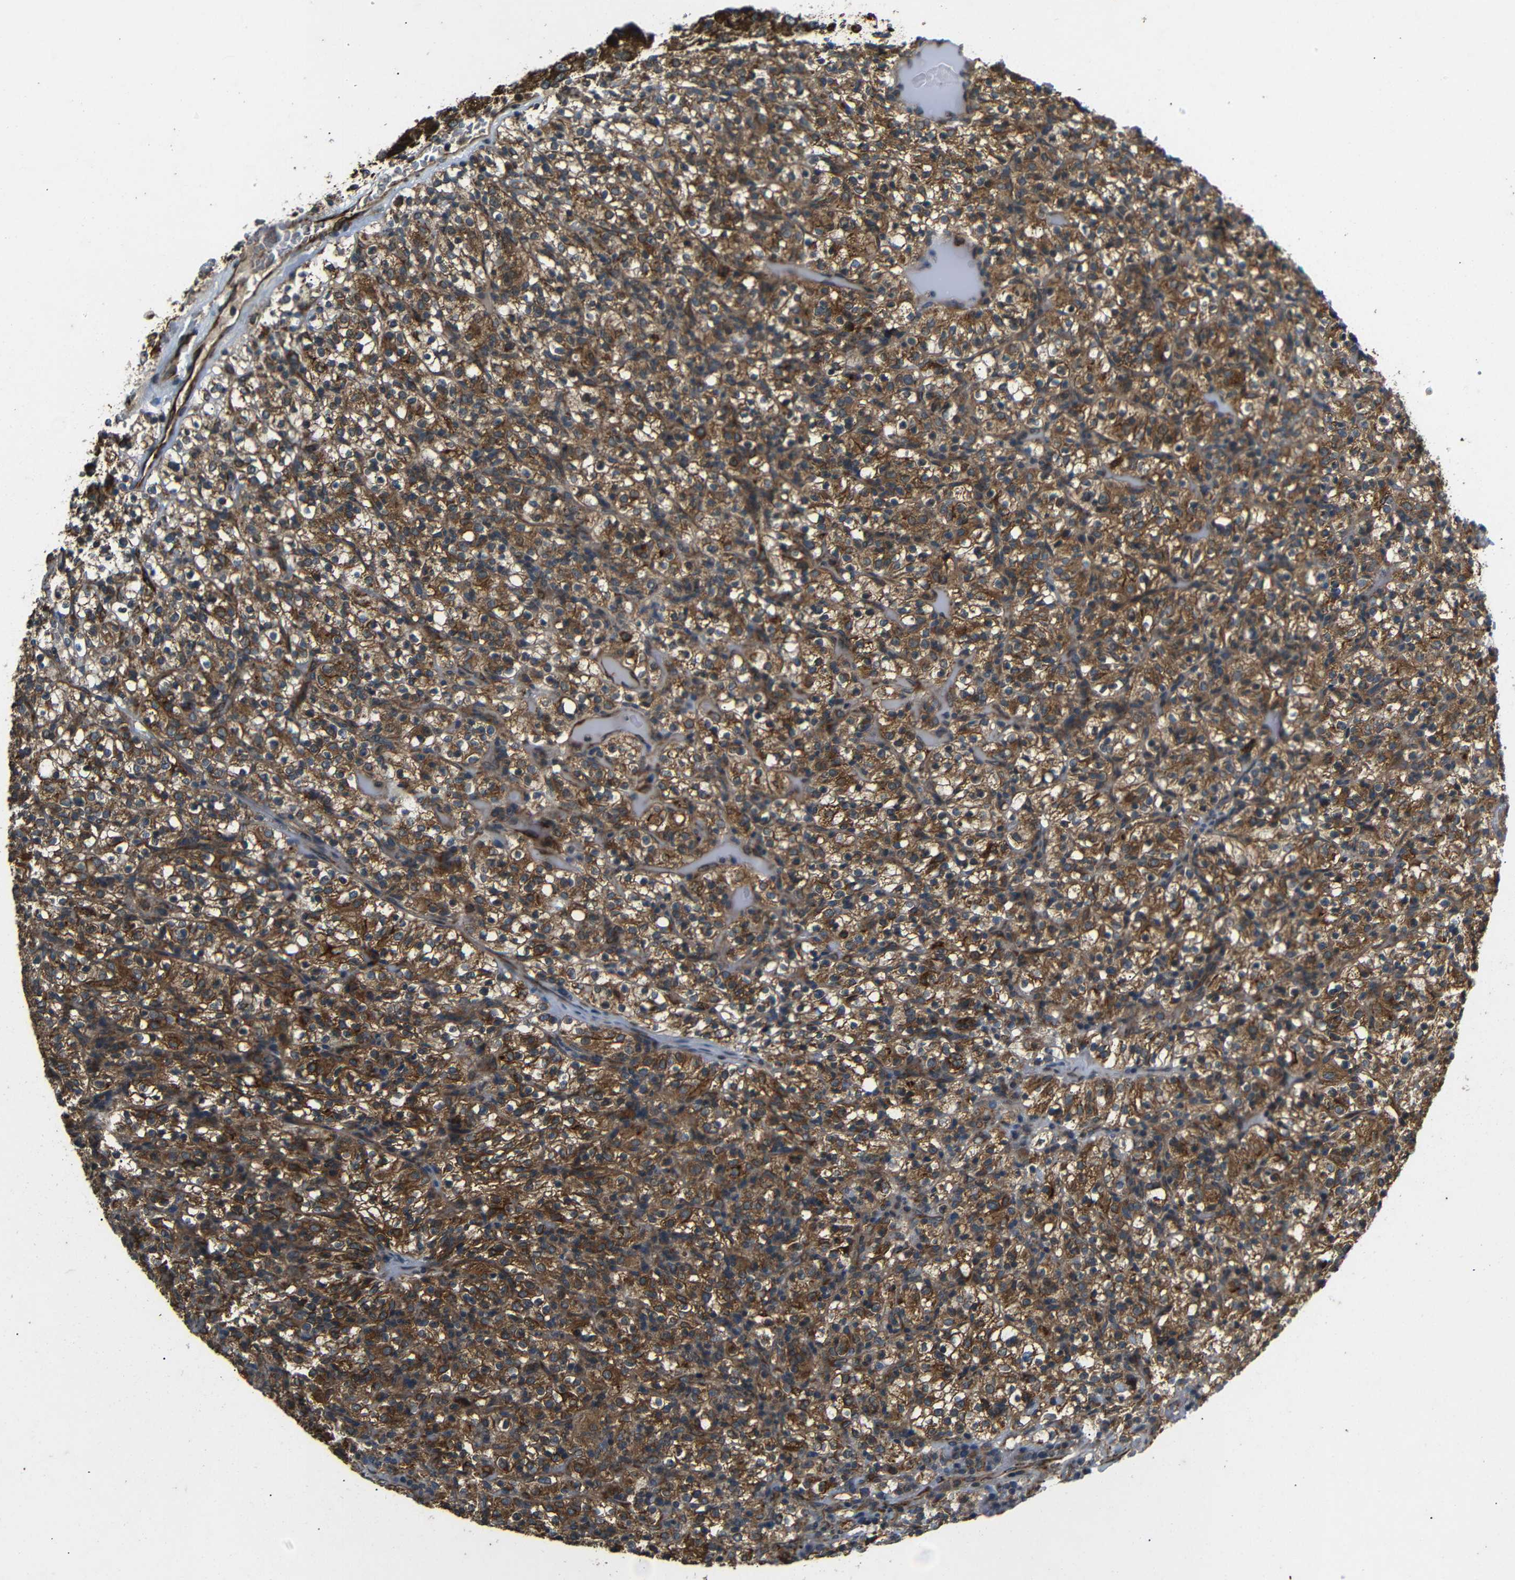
{"staining": {"intensity": "moderate", "quantity": ">75%", "location": "cytoplasmic/membranous"}, "tissue": "renal cancer", "cell_type": "Tumor cells", "image_type": "cancer", "snomed": [{"axis": "morphology", "description": "Normal tissue, NOS"}, {"axis": "morphology", "description": "Adenocarcinoma, NOS"}, {"axis": "topography", "description": "Kidney"}], "caption": "Moderate cytoplasmic/membranous positivity is appreciated in about >75% of tumor cells in renal adenocarcinoma. (IHC, brightfield microscopy, high magnification).", "gene": "TRPC1", "patient": {"sex": "female", "age": 72}}